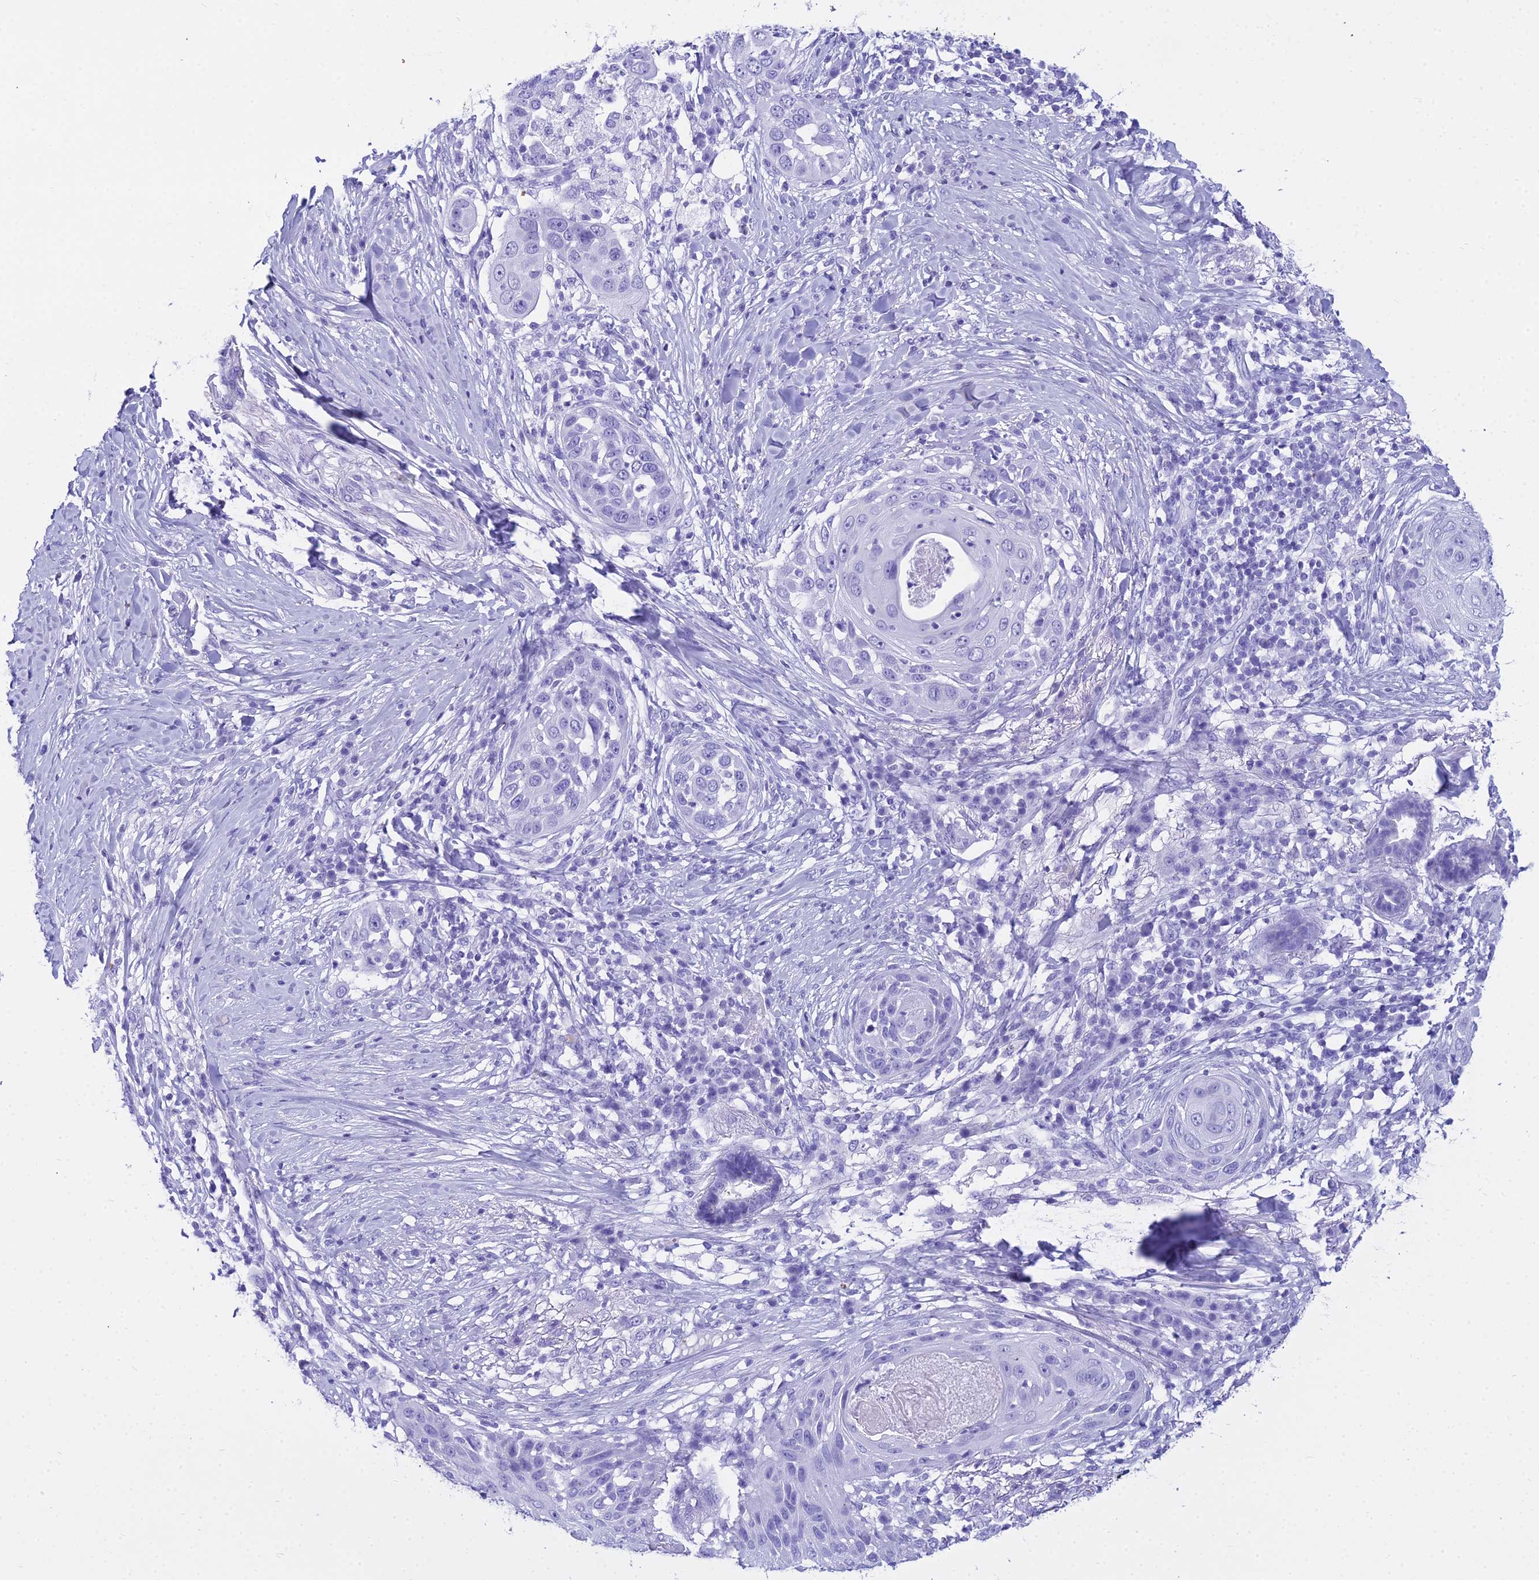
{"staining": {"intensity": "negative", "quantity": "none", "location": "none"}, "tissue": "skin cancer", "cell_type": "Tumor cells", "image_type": "cancer", "snomed": [{"axis": "morphology", "description": "Squamous cell carcinoma, NOS"}, {"axis": "topography", "description": "Skin"}], "caption": "Tumor cells are negative for brown protein staining in squamous cell carcinoma (skin). The staining is performed using DAB brown chromogen with nuclei counter-stained in using hematoxylin.", "gene": "ZNF442", "patient": {"sex": "female", "age": 44}}